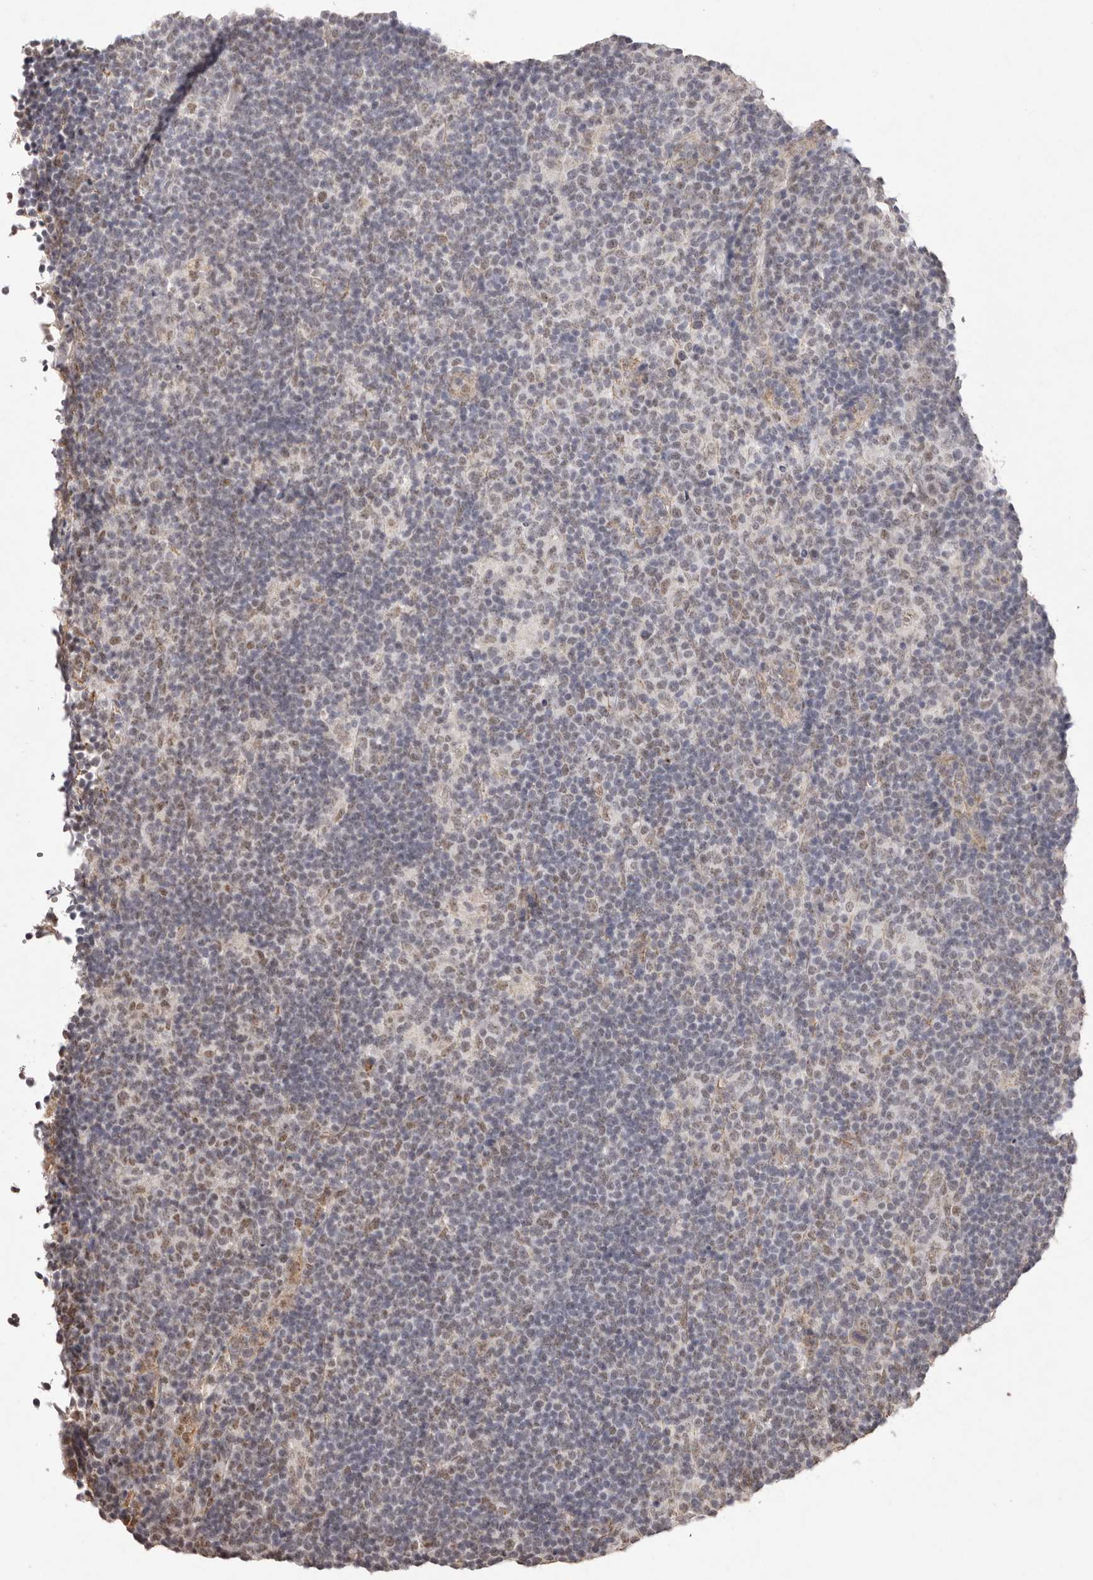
{"staining": {"intensity": "negative", "quantity": "none", "location": "none"}, "tissue": "lymphoma", "cell_type": "Tumor cells", "image_type": "cancer", "snomed": [{"axis": "morphology", "description": "Hodgkin's disease, NOS"}, {"axis": "topography", "description": "Lymph node"}], "caption": "This is an immunohistochemistry micrograph of human Hodgkin's disease. There is no positivity in tumor cells.", "gene": "RPS6KA5", "patient": {"sex": "female", "age": 57}}